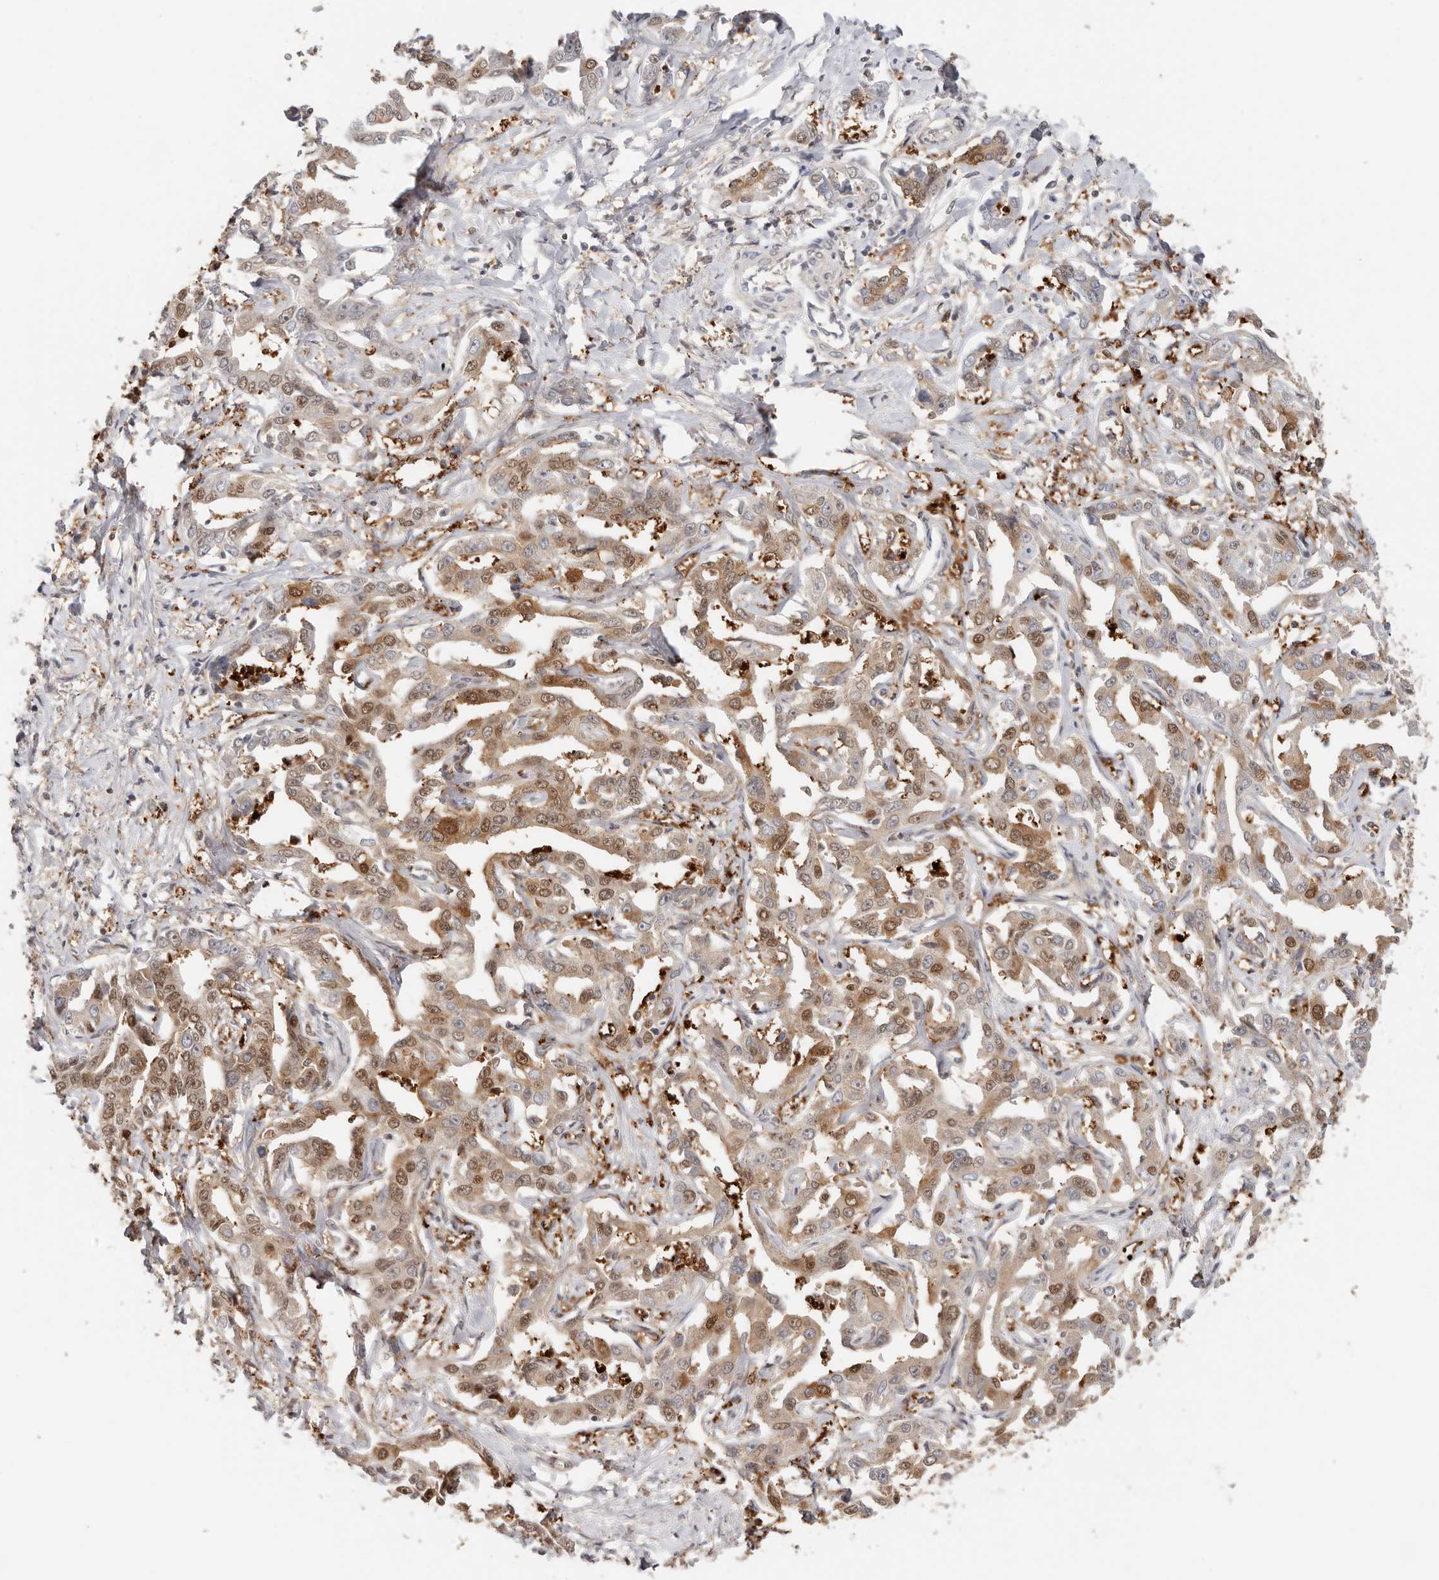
{"staining": {"intensity": "moderate", "quantity": ">75%", "location": "cytoplasmic/membranous,nuclear"}, "tissue": "liver cancer", "cell_type": "Tumor cells", "image_type": "cancer", "snomed": [{"axis": "morphology", "description": "Cholangiocarcinoma"}, {"axis": "topography", "description": "Liver"}], "caption": "Liver cancer was stained to show a protein in brown. There is medium levels of moderate cytoplasmic/membranous and nuclear staining in about >75% of tumor cells.", "gene": "LARP7", "patient": {"sex": "male", "age": 59}}